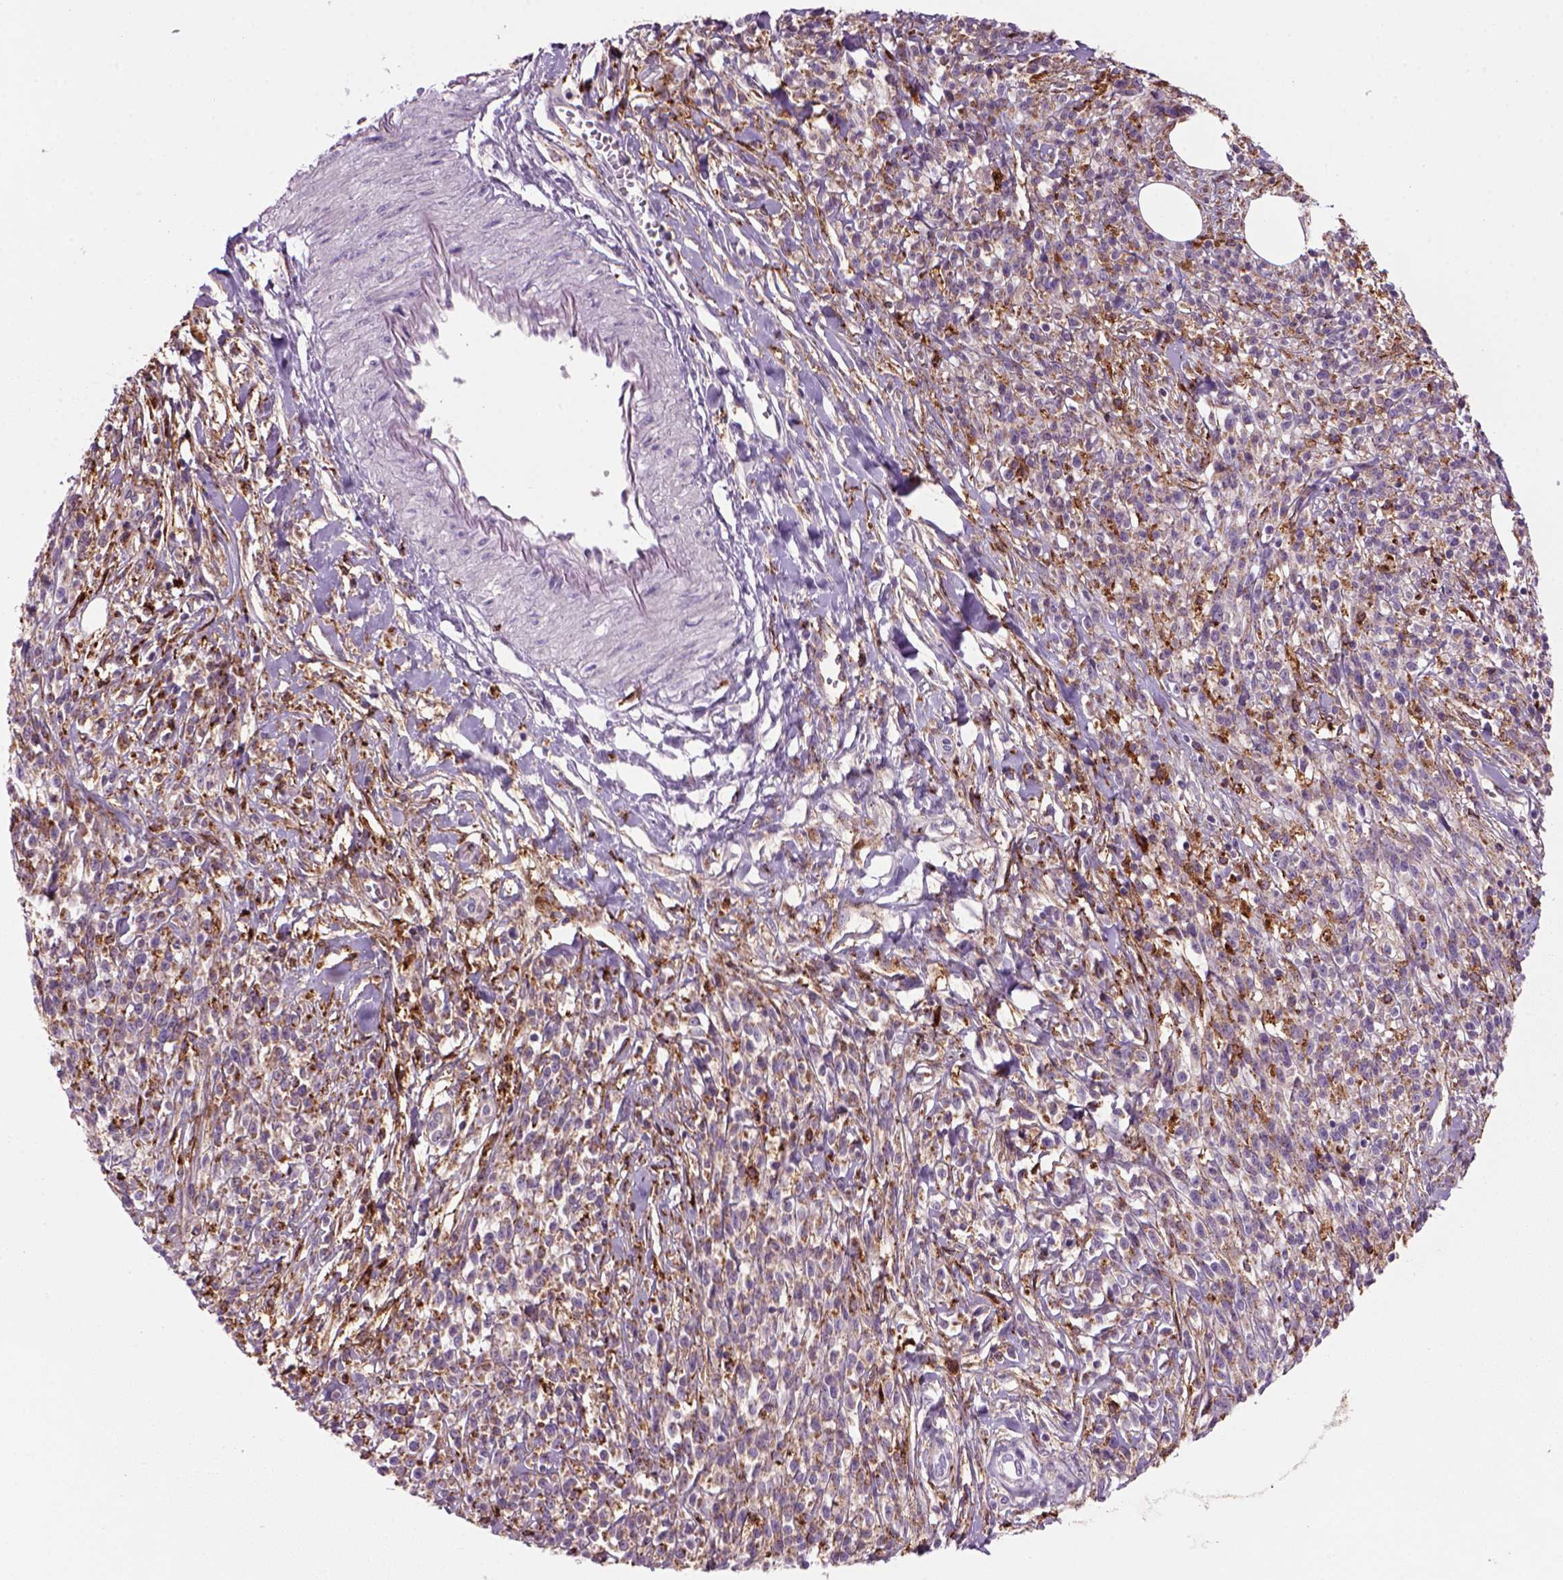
{"staining": {"intensity": "moderate", "quantity": "25%-75%", "location": "cytoplasmic/membranous"}, "tissue": "melanoma", "cell_type": "Tumor cells", "image_type": "cancer", "snomed": [{"axis": "morphology", "description": "Malignant melanoma, NOS"}, {"axis": "topography", "description": "Skin"}, {"axis": "topography", "description": "Skin of trunk"}], "caption": "DAB (3,3'-diaminobenzidine) immunohistochemical staining of melanoma reveals moderate cytoplasmic/membranous protein positivity in about 25%-75% of tumor cells.", "gene": "MARCKS", "patient": {"sex": "male", "age": 74}}